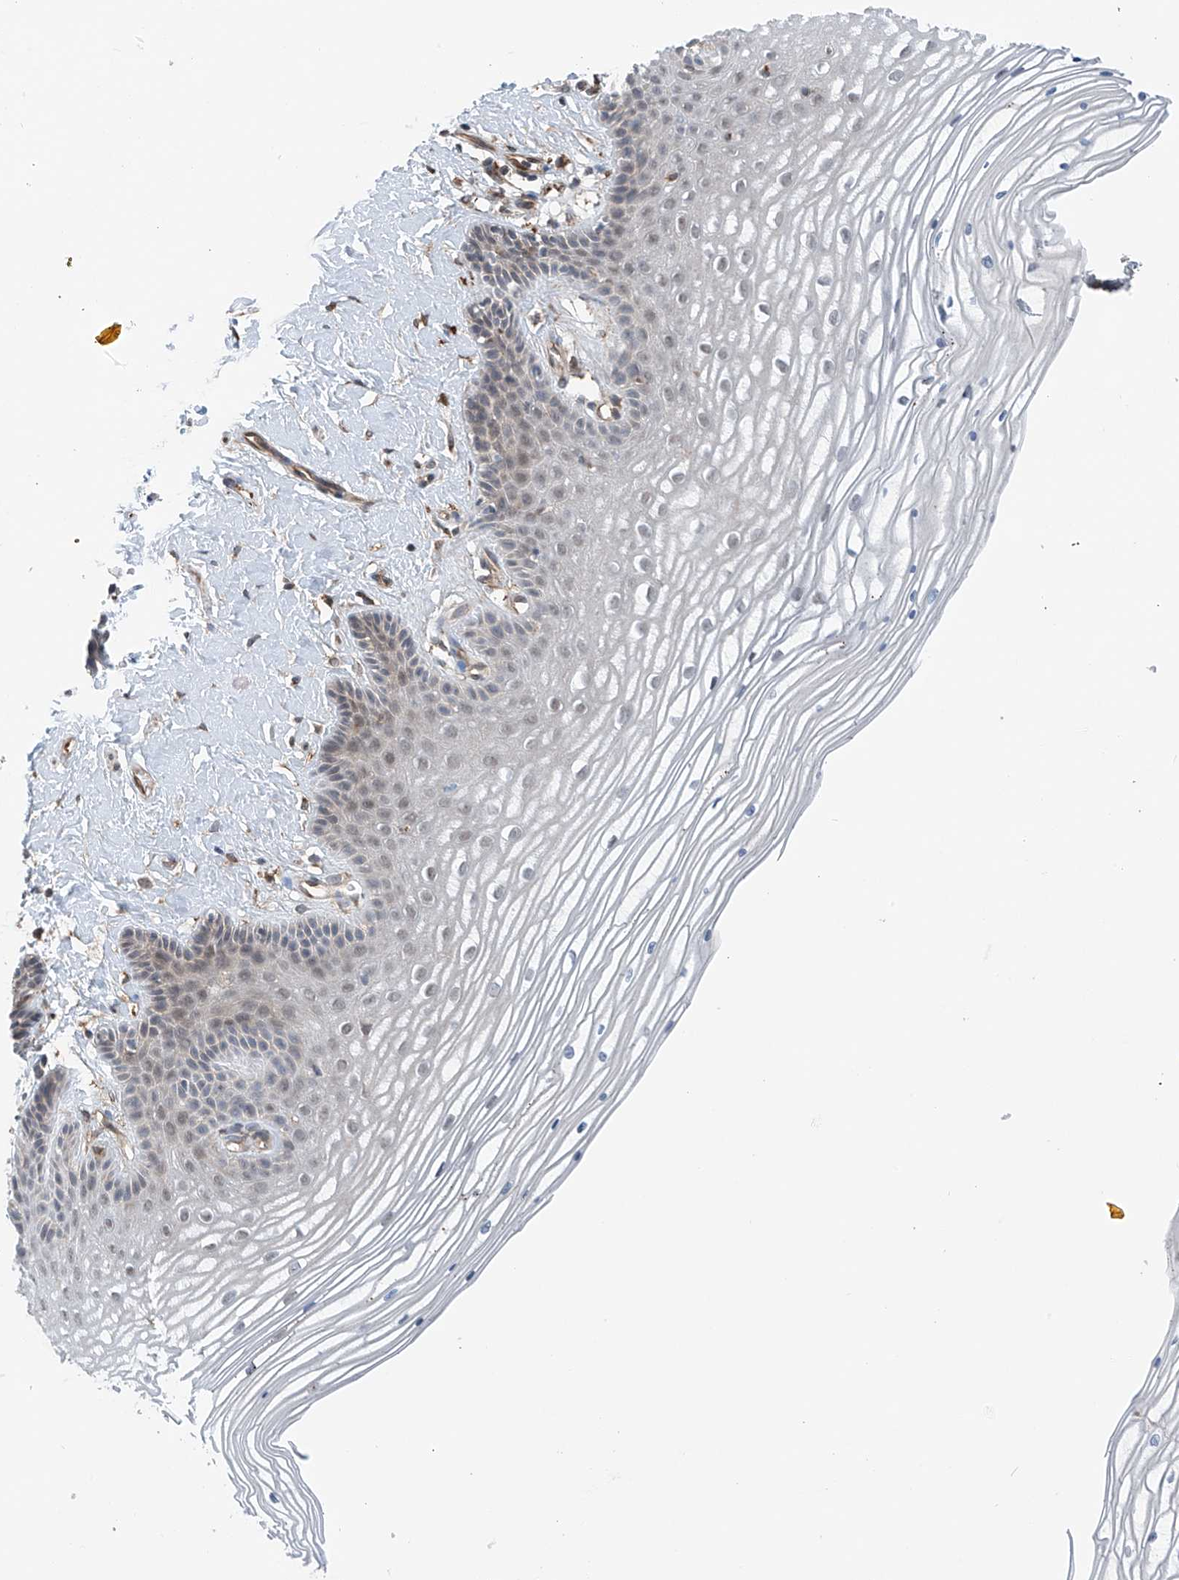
{"staining": {"intensity": "weak", "quantity": "<25%", "location": "cytoplasmic/membranous"}, "tissue": "vagina", "cell_type": "Squamous epithelial cells", "image_type": "normal", "snomed": [{"axis": "morphology", "description": "Normal tissue, NOS"}, {"axis": "topography", "description": "Vagina"}, {"axis": "topography", "description": "Cervix"}], "caption": "Unremarkable vagina was stained to show a protein in brown. There is no significant staining in squamous epithelial cells. (DAB (3,3'-diaminobenzidine) immunohistochemistry with hematoxylin counter stain).", "gene": "ZNF189", "patient": {"sex": "female", "age": 40}}